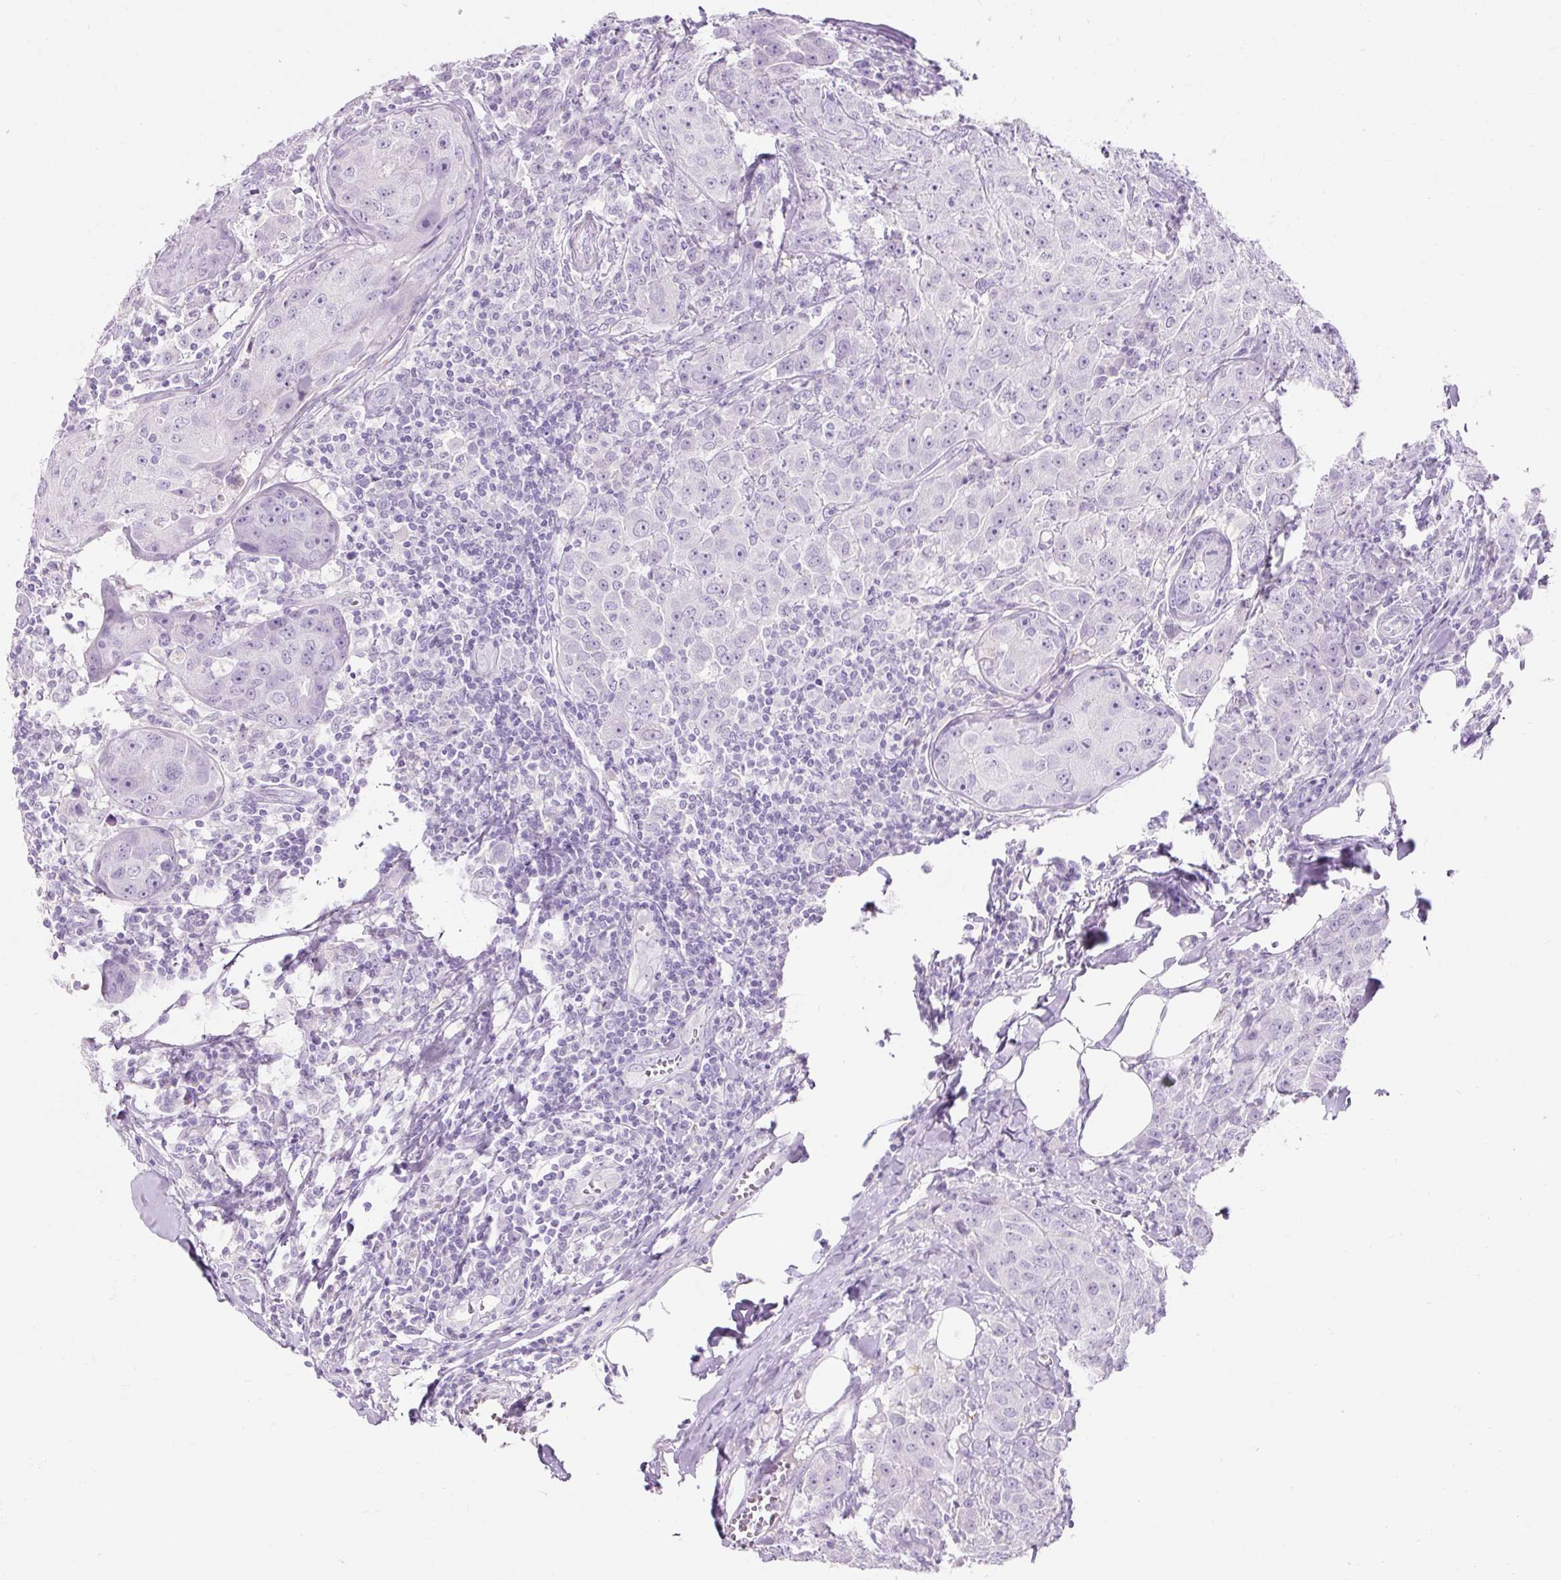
{"staining": {"intensity": "negative", "quantity": "none", "location": "none"}, "tissue": "breast cancer", "cell_type": "Tumor cells", "image_type": "cancer", "snomed": [{"axis": "morphology", "description": "Duct carcinoma"}, {"axis": "topography", "description": "Breast"}], "caption": "This photomicrograph is of breast invasive ductal carcinoma stained with immunohistochemistry to label a protein in brown with the nuclei are counter-stained blue. There is no positivity in tumor cells.", "gene": "CLDN25", "patient": {"sex": "female", "age": 43}}